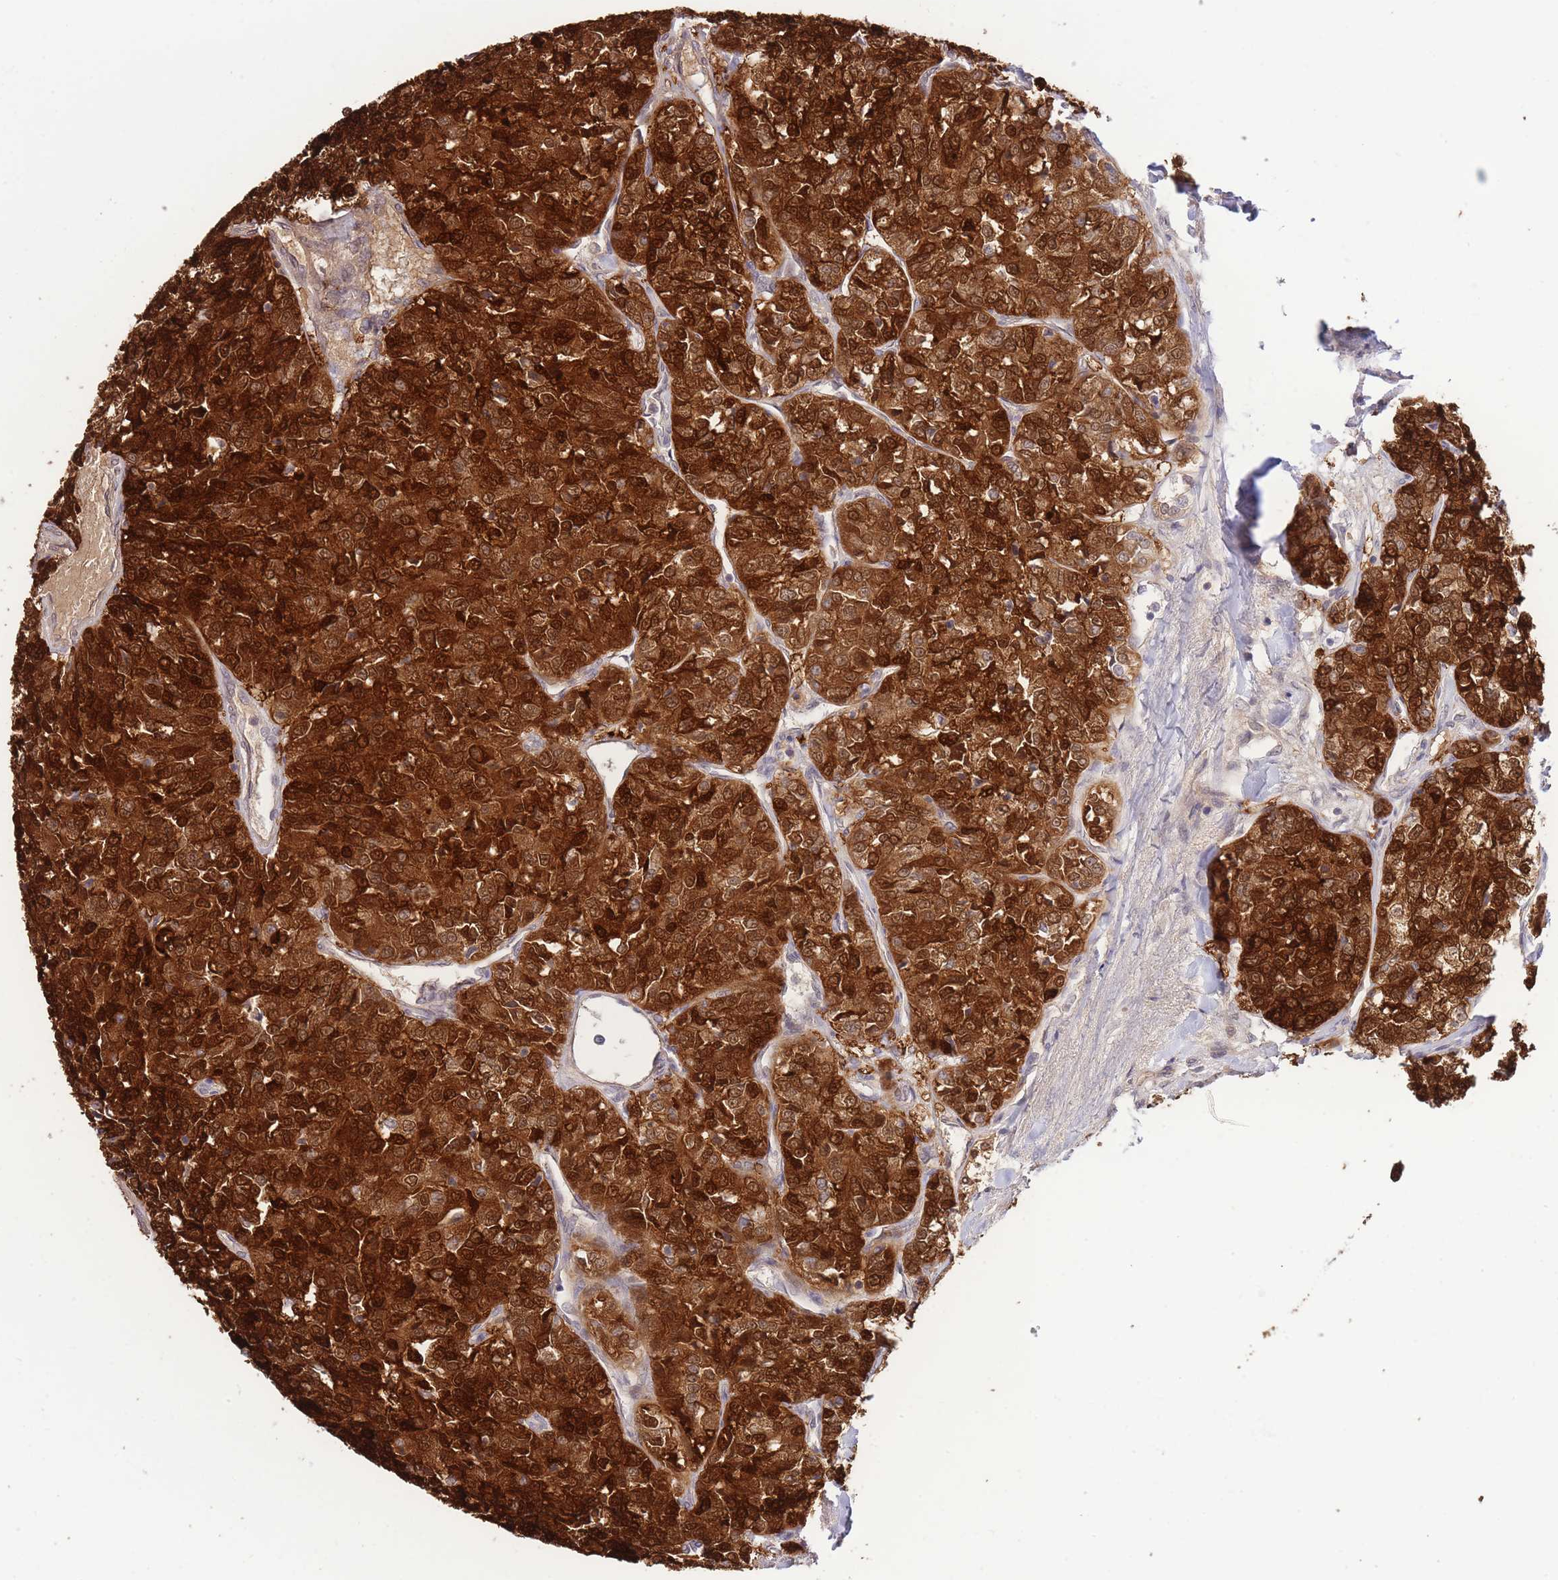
{"staining": {"intensity": "strong", "quantity": ">75%", "location": "cytoplasmic/membranous,nuclear"}, "tissue": "renal cancer", "cell_type": "Tumor cells", "image_type": "cancer", "snomed": [{"axis": "morphology", "description": "Adenocarcinoma, NOS"}, {"axis": "topography", "description": "Kidney"}], "caption": "Protein staining reveals strong cytoplasmic/membranous and nuclear staining in approximately >75% of tumor cells in renal cancer (adenocarcinoma). (DAB (3,3'-diaminobenzidine) IHC, brown staining for protein, blue staining for nuclei).", "gene": "FBXO46", "patient": {"sex": "female", "age": 63}}